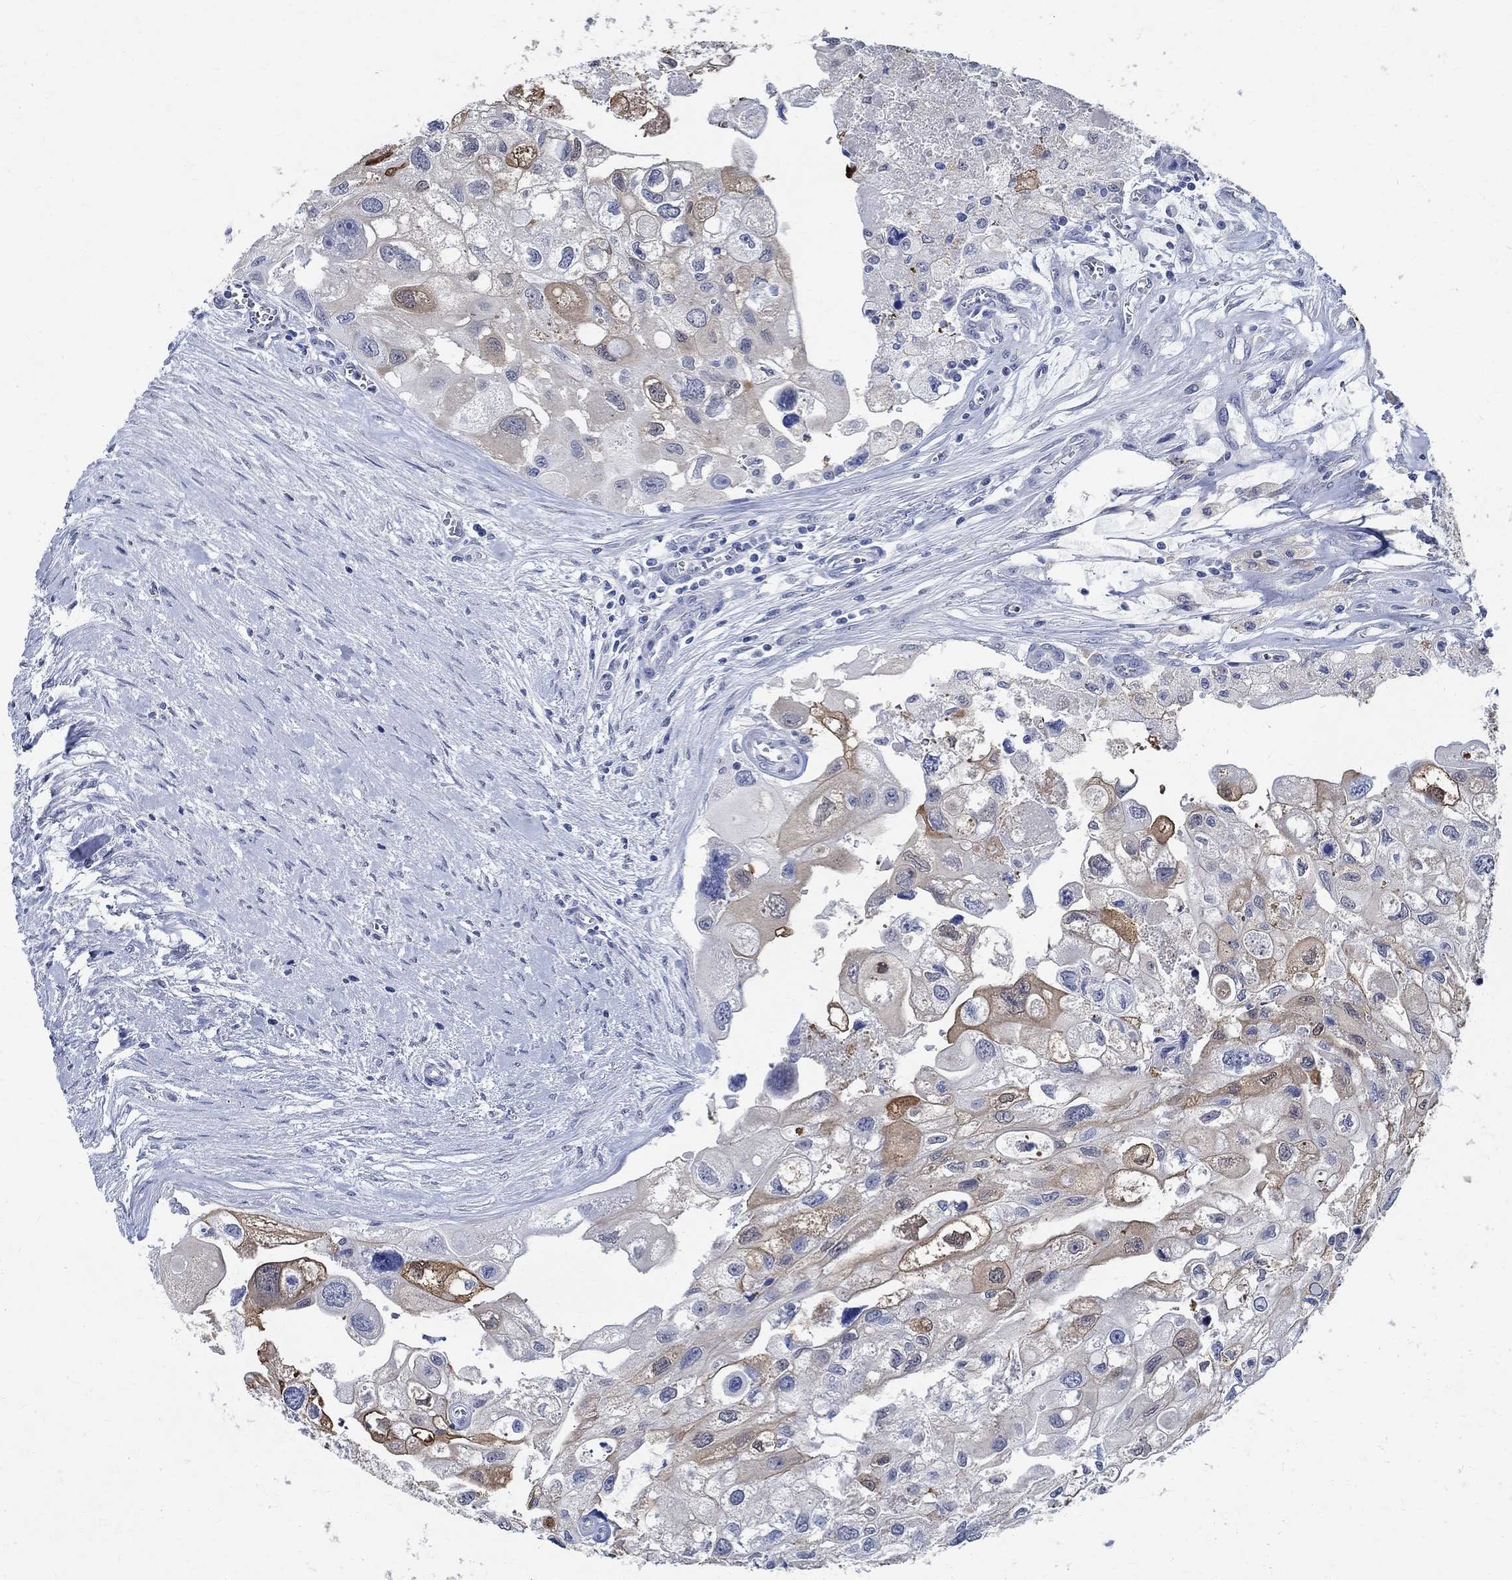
{"staining": {"intensity": "moderate", "quantity": "<25%", "location": "cytoplasmic/membranous"}, "tissue": "urothelial cancer", "cell_type": "Tumor cells", "image_type": "cancer", "snomed": [{"axis": "morphology", "description": "Urothelial carcinoma, High grade"}, {"axis": "topography", "description": "Urinary bladder"}], "caption": "The image exhibits a brown stain indicating the presence of a protein in the cytoplasmic/membranous of tumor cells in urothelial cancer.", "gene": "TMEM221", "patient": {"sex": "male", "age": 59}}